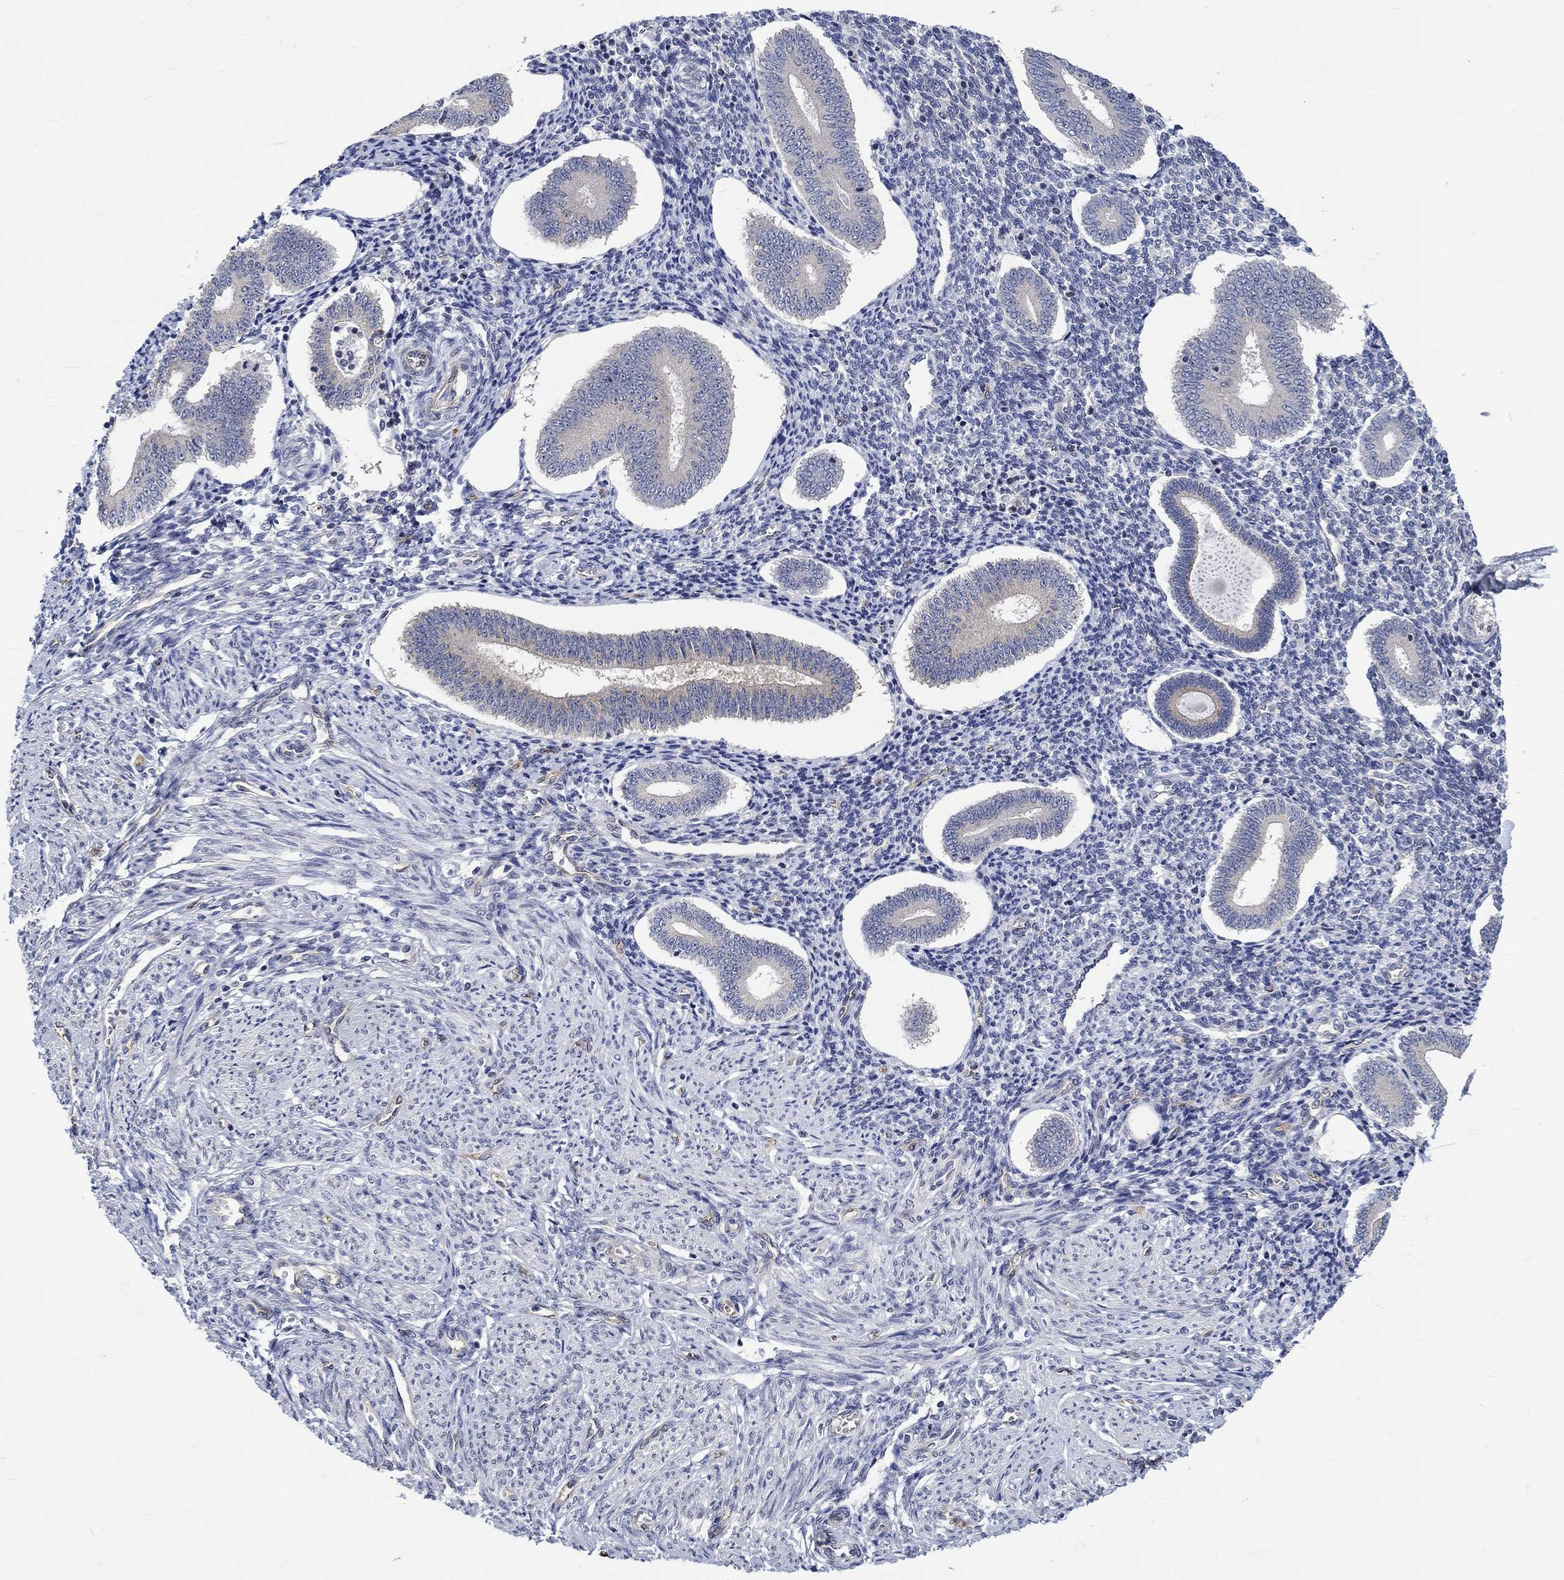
{"staining": {"intensity": "negative", "quantity": "none", "location": "none"}, "tissue": "endometrium", "cell_type": "Cells in endometrial stroma", "image_type": "normal", "snomed": [{"axis": "morphology", "description": "Normal tissue, NOS"}, {"axis": "topography", "description": "Endometrium"}], "caption": "This histopathology image is of unremarkable endometrium stained with immunohistochemistry (IHC) to label a protein in brown with the nuclei are counter-stained blue. There is no positivity in cells in endometrial stroma.", "gene": "GJA5", "patient": {"sex": "female", "age": 40}}